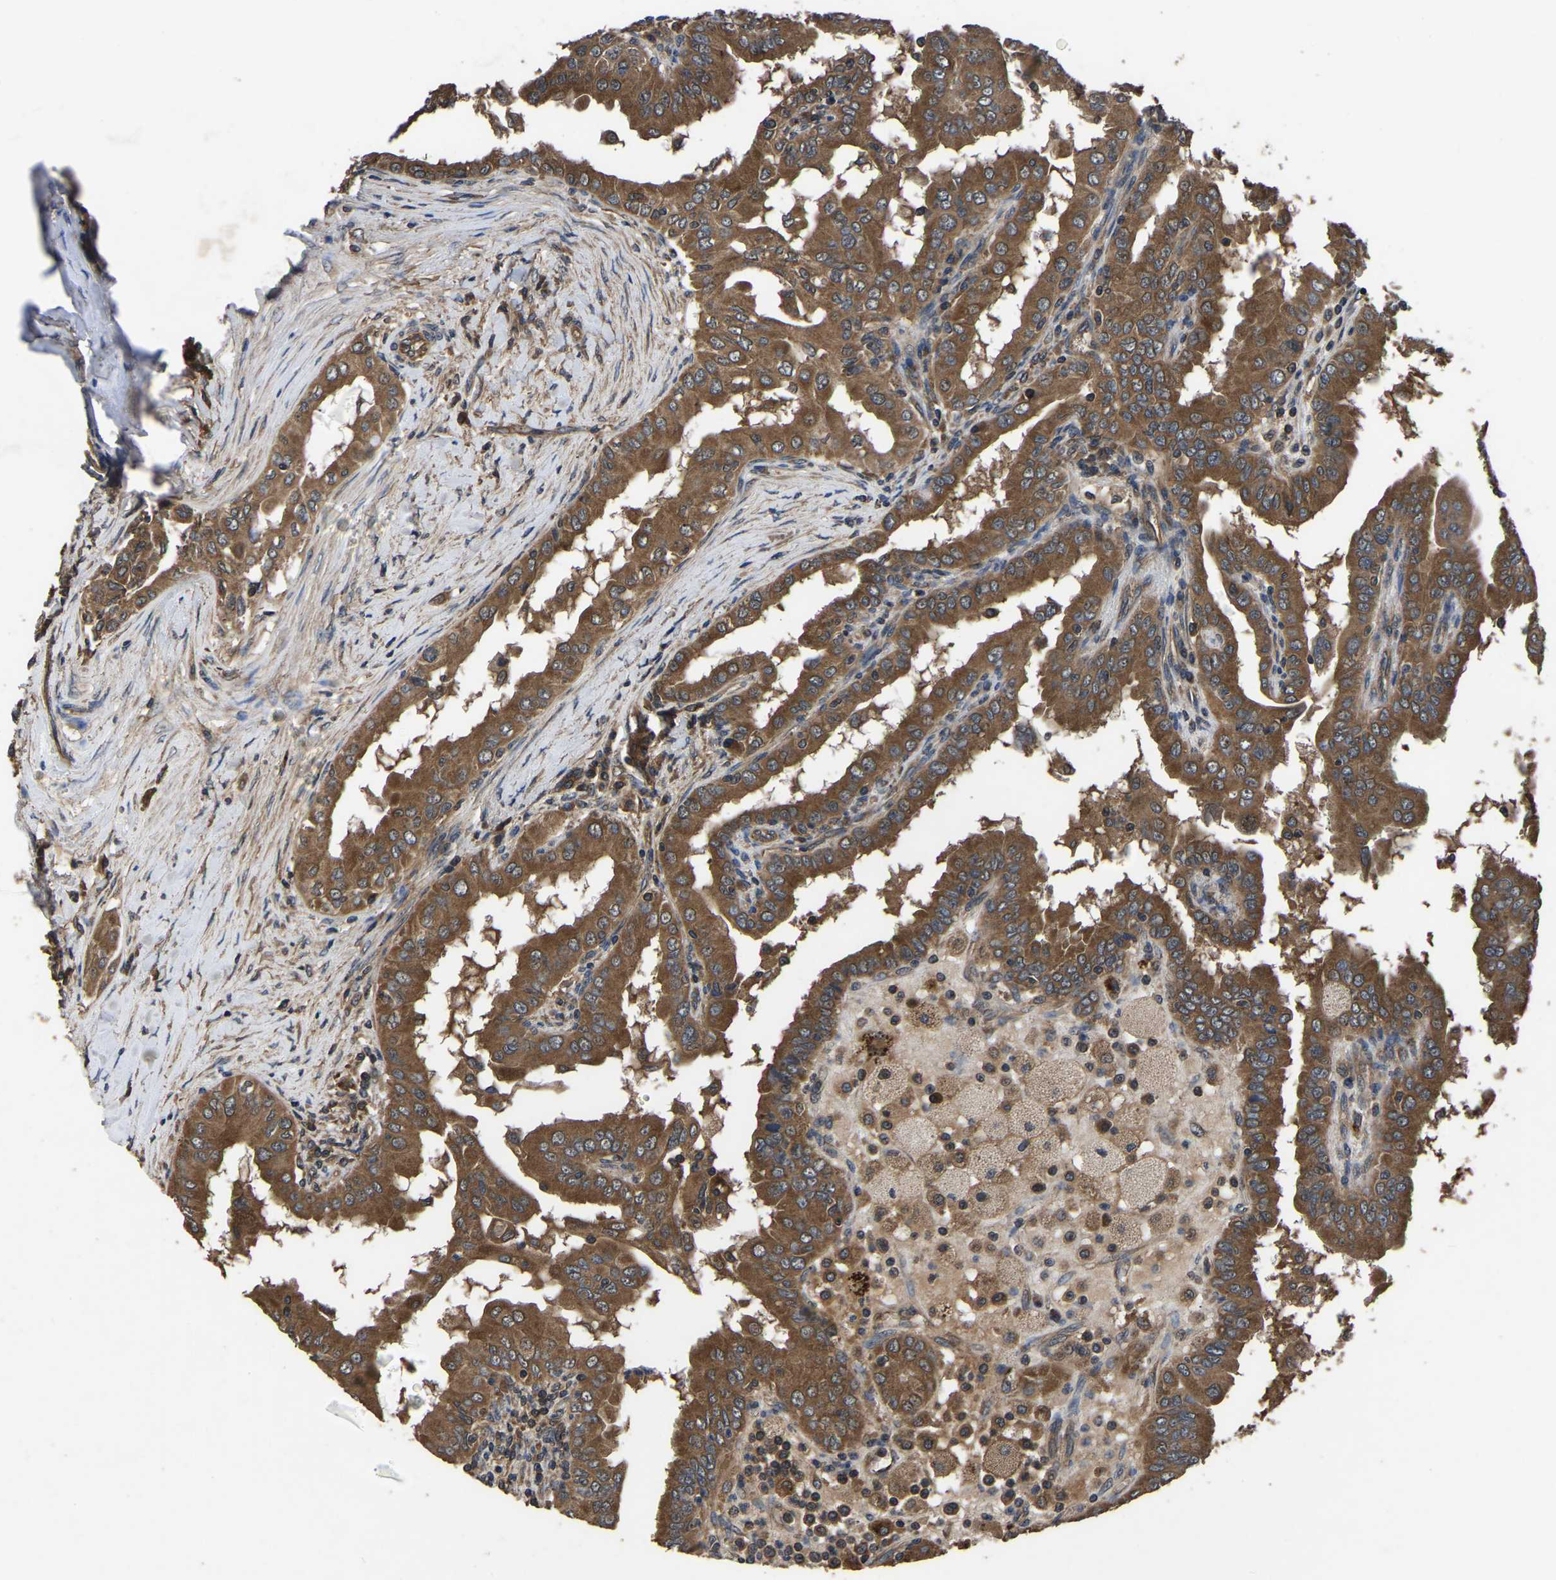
{"staining": {"intensity": "moderate", "quantity": ">75%", "location": "cytoplasmic/membranous"}, "tissue": "thyroid cancer", "cell_type": "Tumor cells", "image_type": "cancer", "snomed": [{"axis": "morphology", "description": "Papillary adenocarcinoma, NOS"}, {"axis": "topography", "description": "Thyroid gland"}], "caption": "A brown stain labels moderate cytoplasmic/membranous positivity of a protein in papillary adenocarcinoma (thyroid) tumor cells.", "gene": "CRYZL1", "patient": {"sex": "male", "age": 33}}